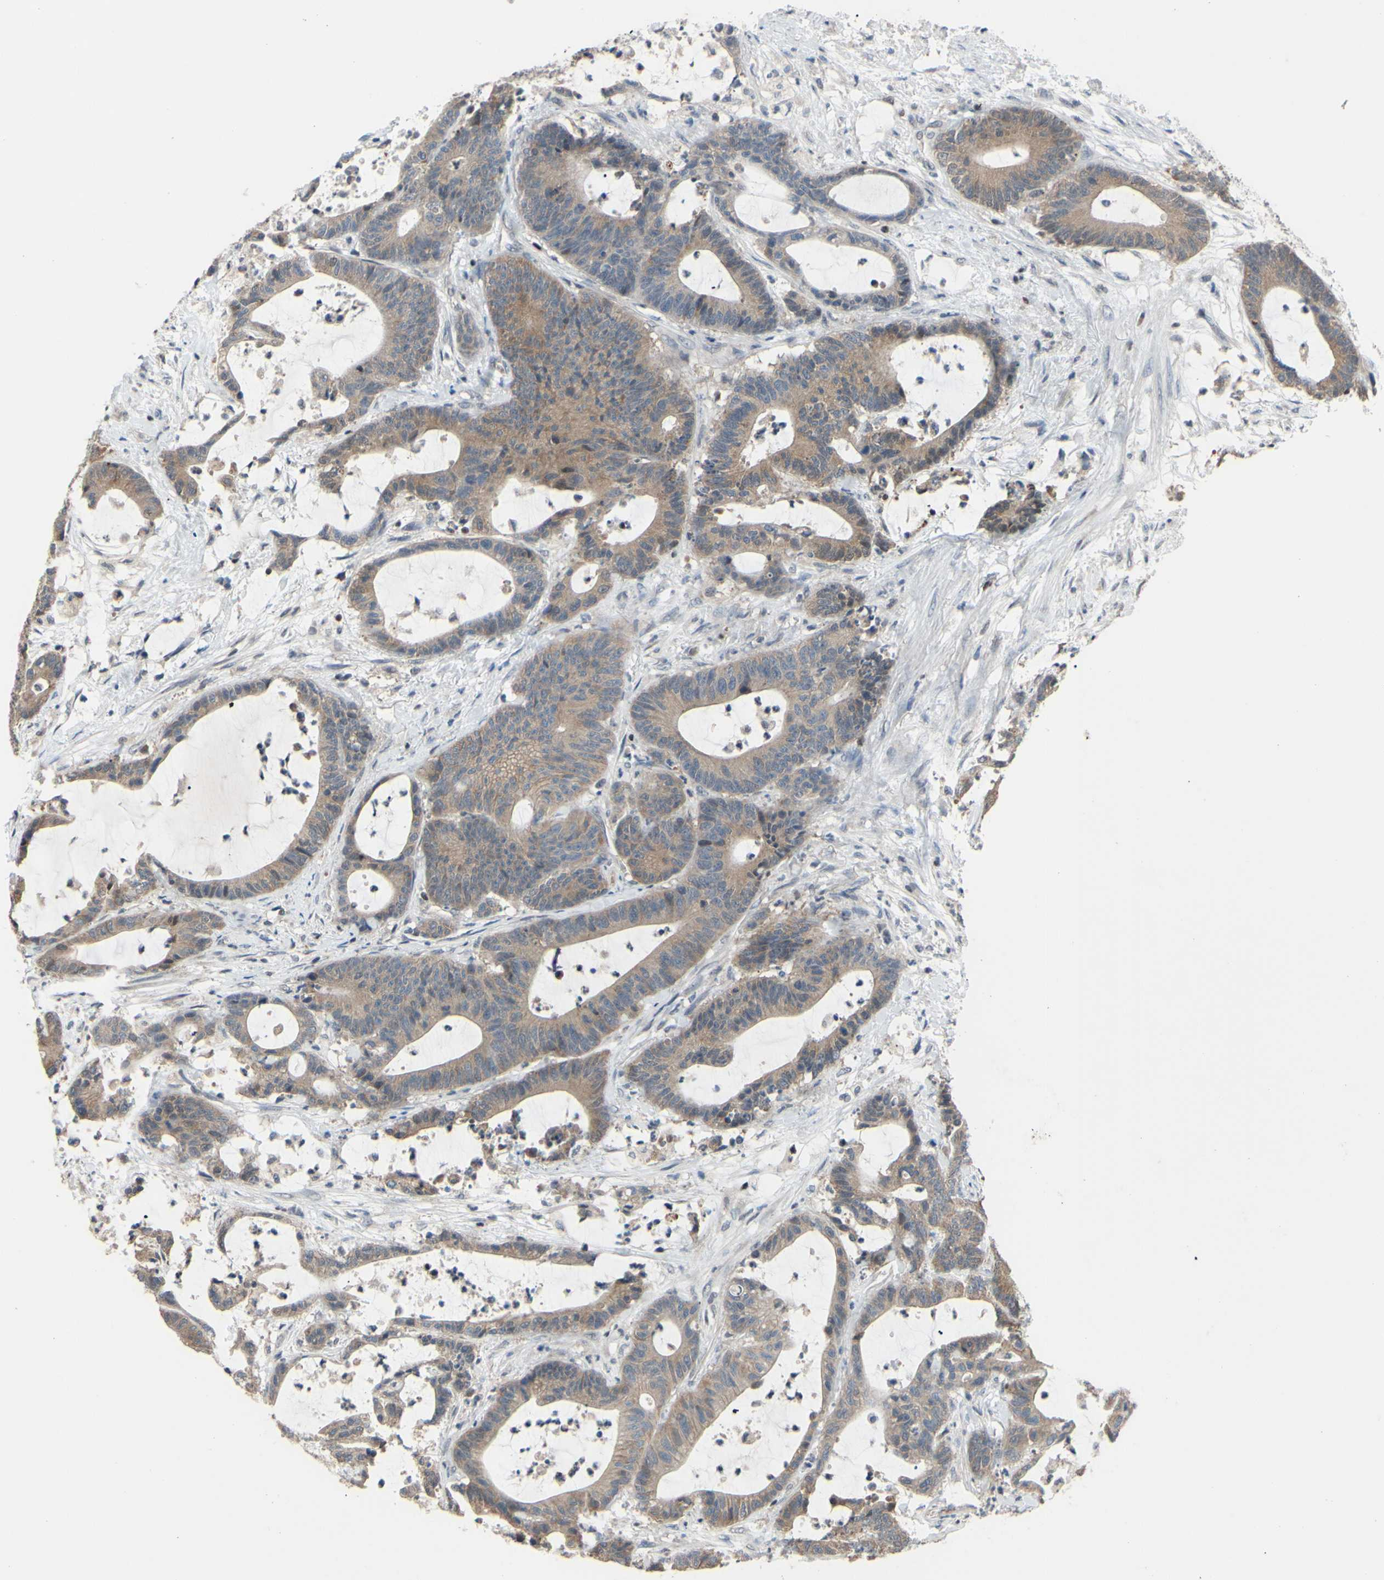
{"staining": {"intensity": "moderate", "quantity": ">75%", "location": "cytoplasmic/membranous"}, "tissue": "colorectal cancer", "cell_type": "Tumor cells", "image_type": "cancer", "snomed": [{"axis": "morphology", "description": "Adenocarcinoma, NOS"}, {"axis": "topography", "description": "Colon"}], "caption": "Immunohistochemistry of colorectal adenocarcinoma shows medium levels of moderate cytoplasmic/membranous positivity in approximately >75% of tumor cells.", "gene": "SP4", "patient": {"sex": "female", "age": 84}}